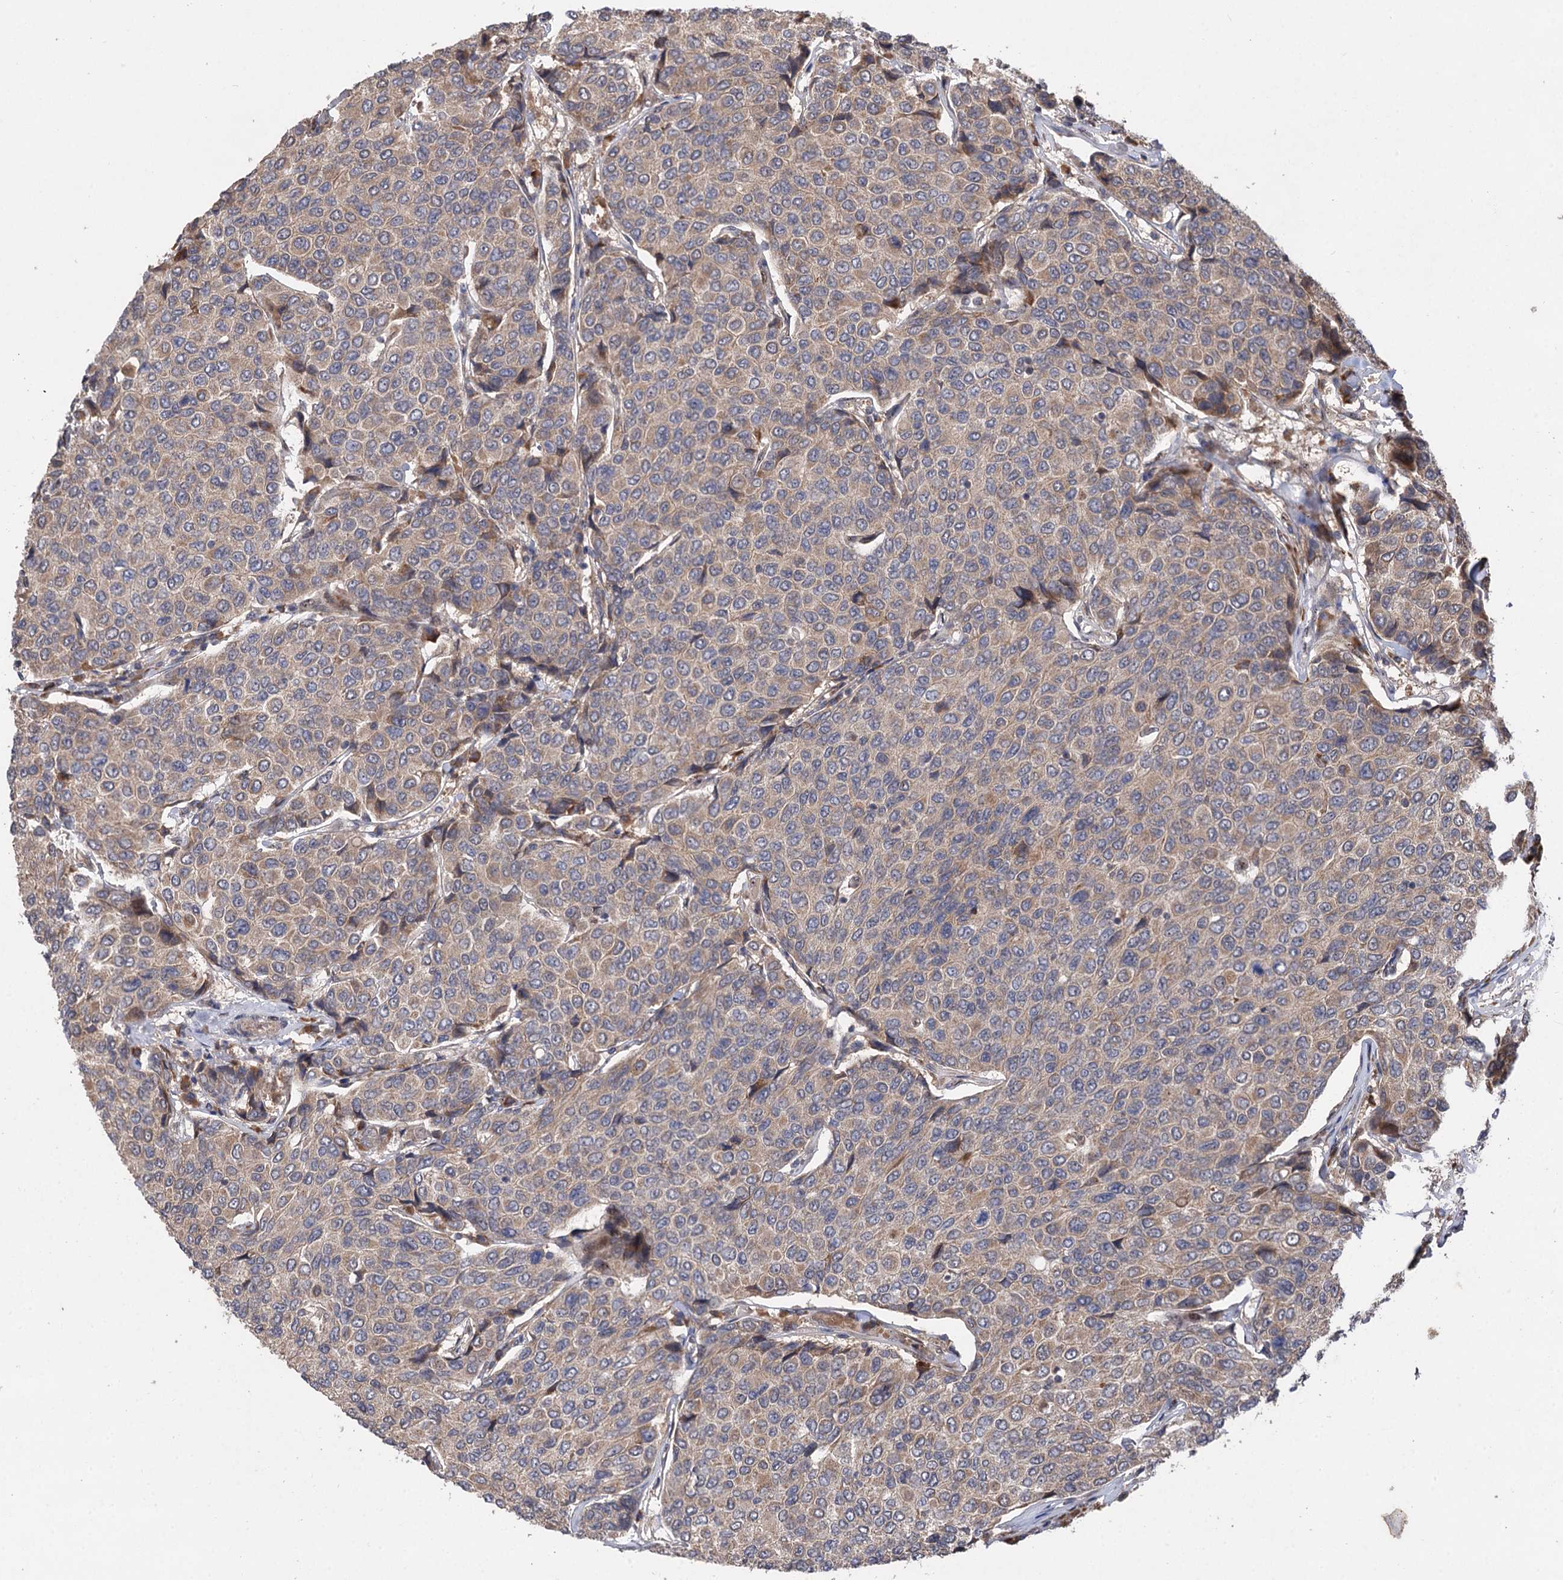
{"staining": {"intensity": "weak", "quantity": "25%-75%", "location": "cytoplasmic/membranous"}, "tissue": "breast cancer", "cell_type": "Tumor cells", "image_type": "cancer", "snomed": [{"axis": "morphology", "description": "Duct carcinoma"}, {"axis": "topography", "description": "Breast"}], "caption": "Immunohistochemical staining of human infiltrating ductal carcinoma (breast) shows low levels of weak cytoplasmic/membranous staining in approximately 25%-75% of tumor cells.", "gene": "FBXW8", "patient": {"sex": "female", "age": 55}}